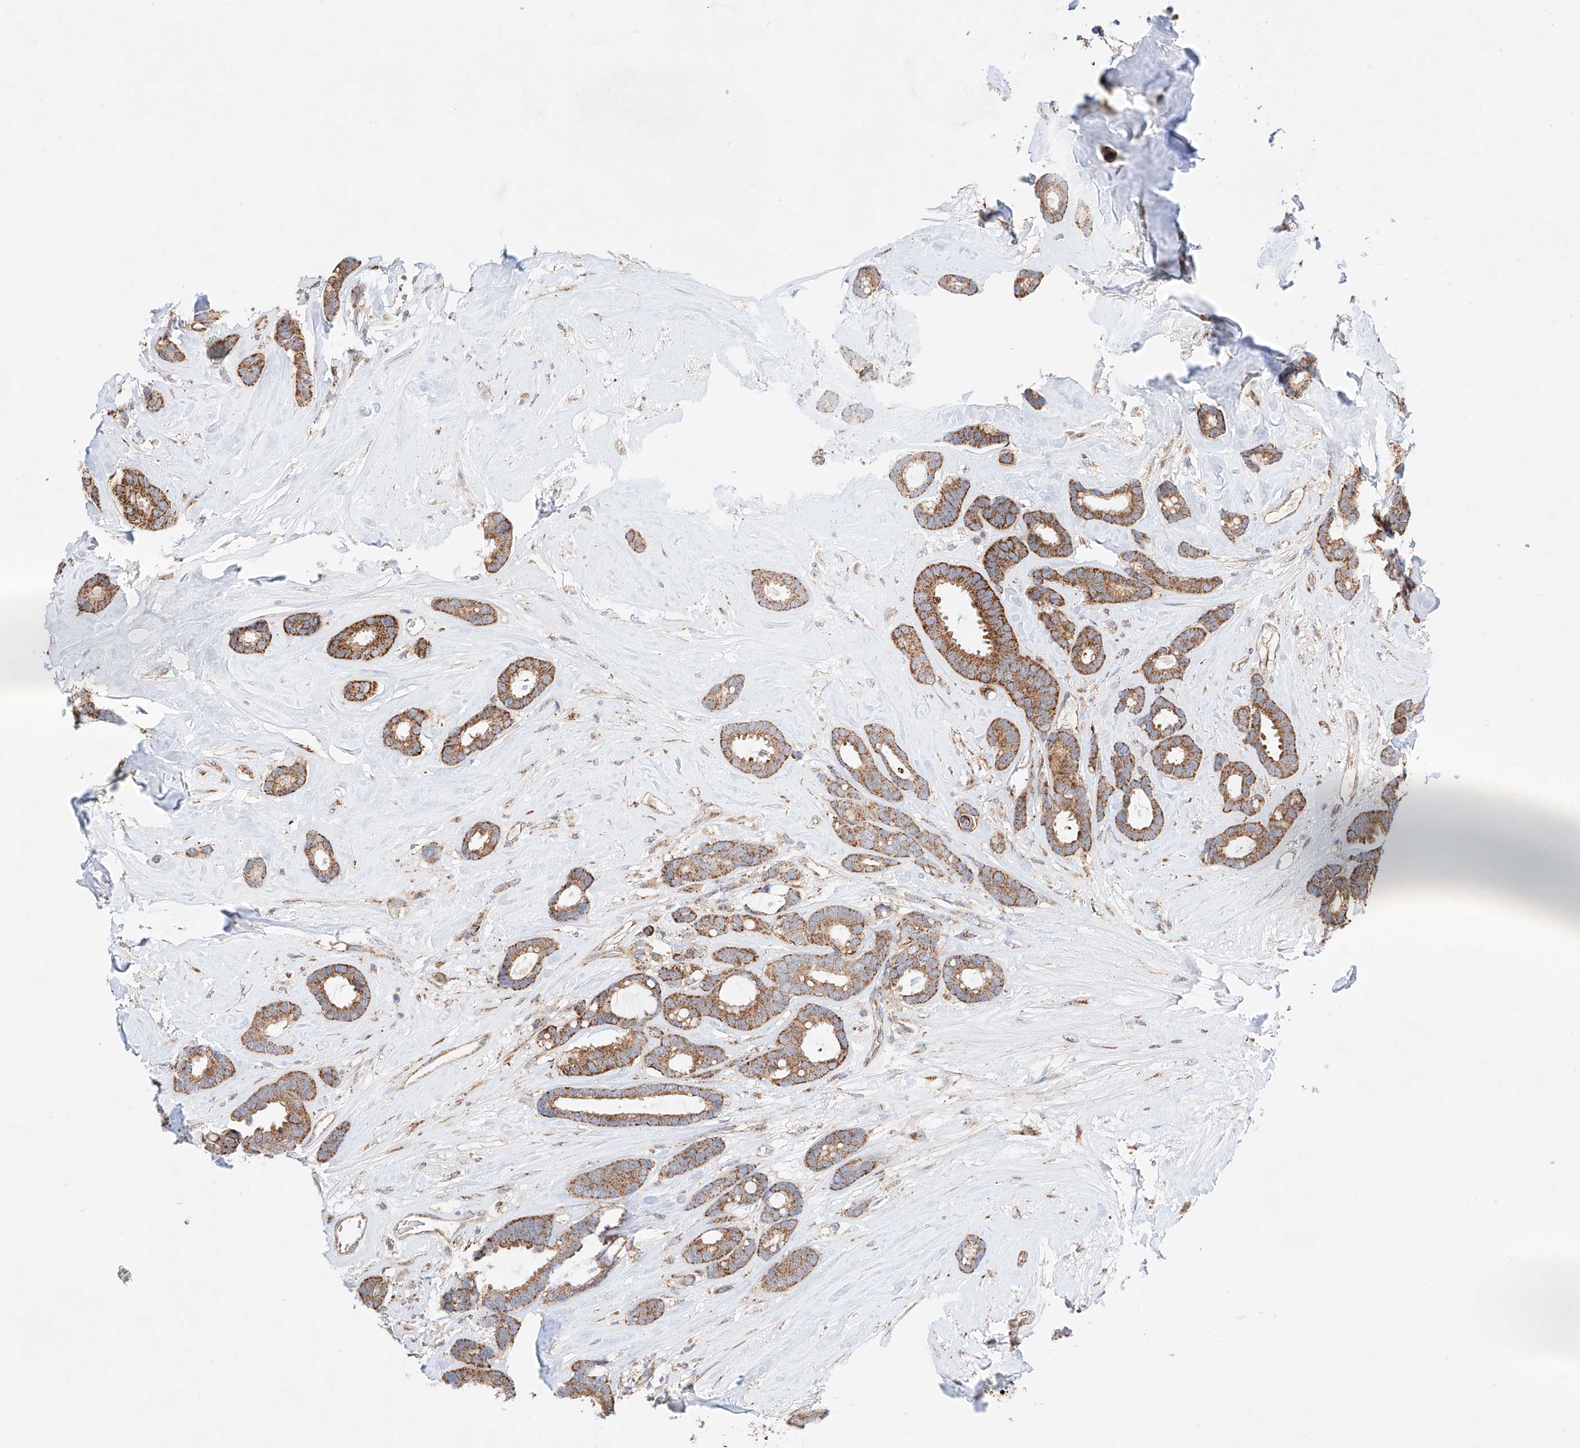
{"staining": {"intensity": "strong", "quantity": ">75%", "location": "cytoplasmic/membranous"}, "tissue": "breast cancer", "cell_type": "Tumor cells", "image_type": "cancer", "snomed": [{"axis": "morphology", "description": "Duct carcinoma"}, {"axis": "topography", "description": "Breast"}], "caption": "This is an image of IHC staining of breast cancer (invasive ductal carcinoma), which shows strong expression in the cytoplasmic/membranous of tumor cells.", "gene": "KTI12", "patient": {"sex": "female", "age": 87}}